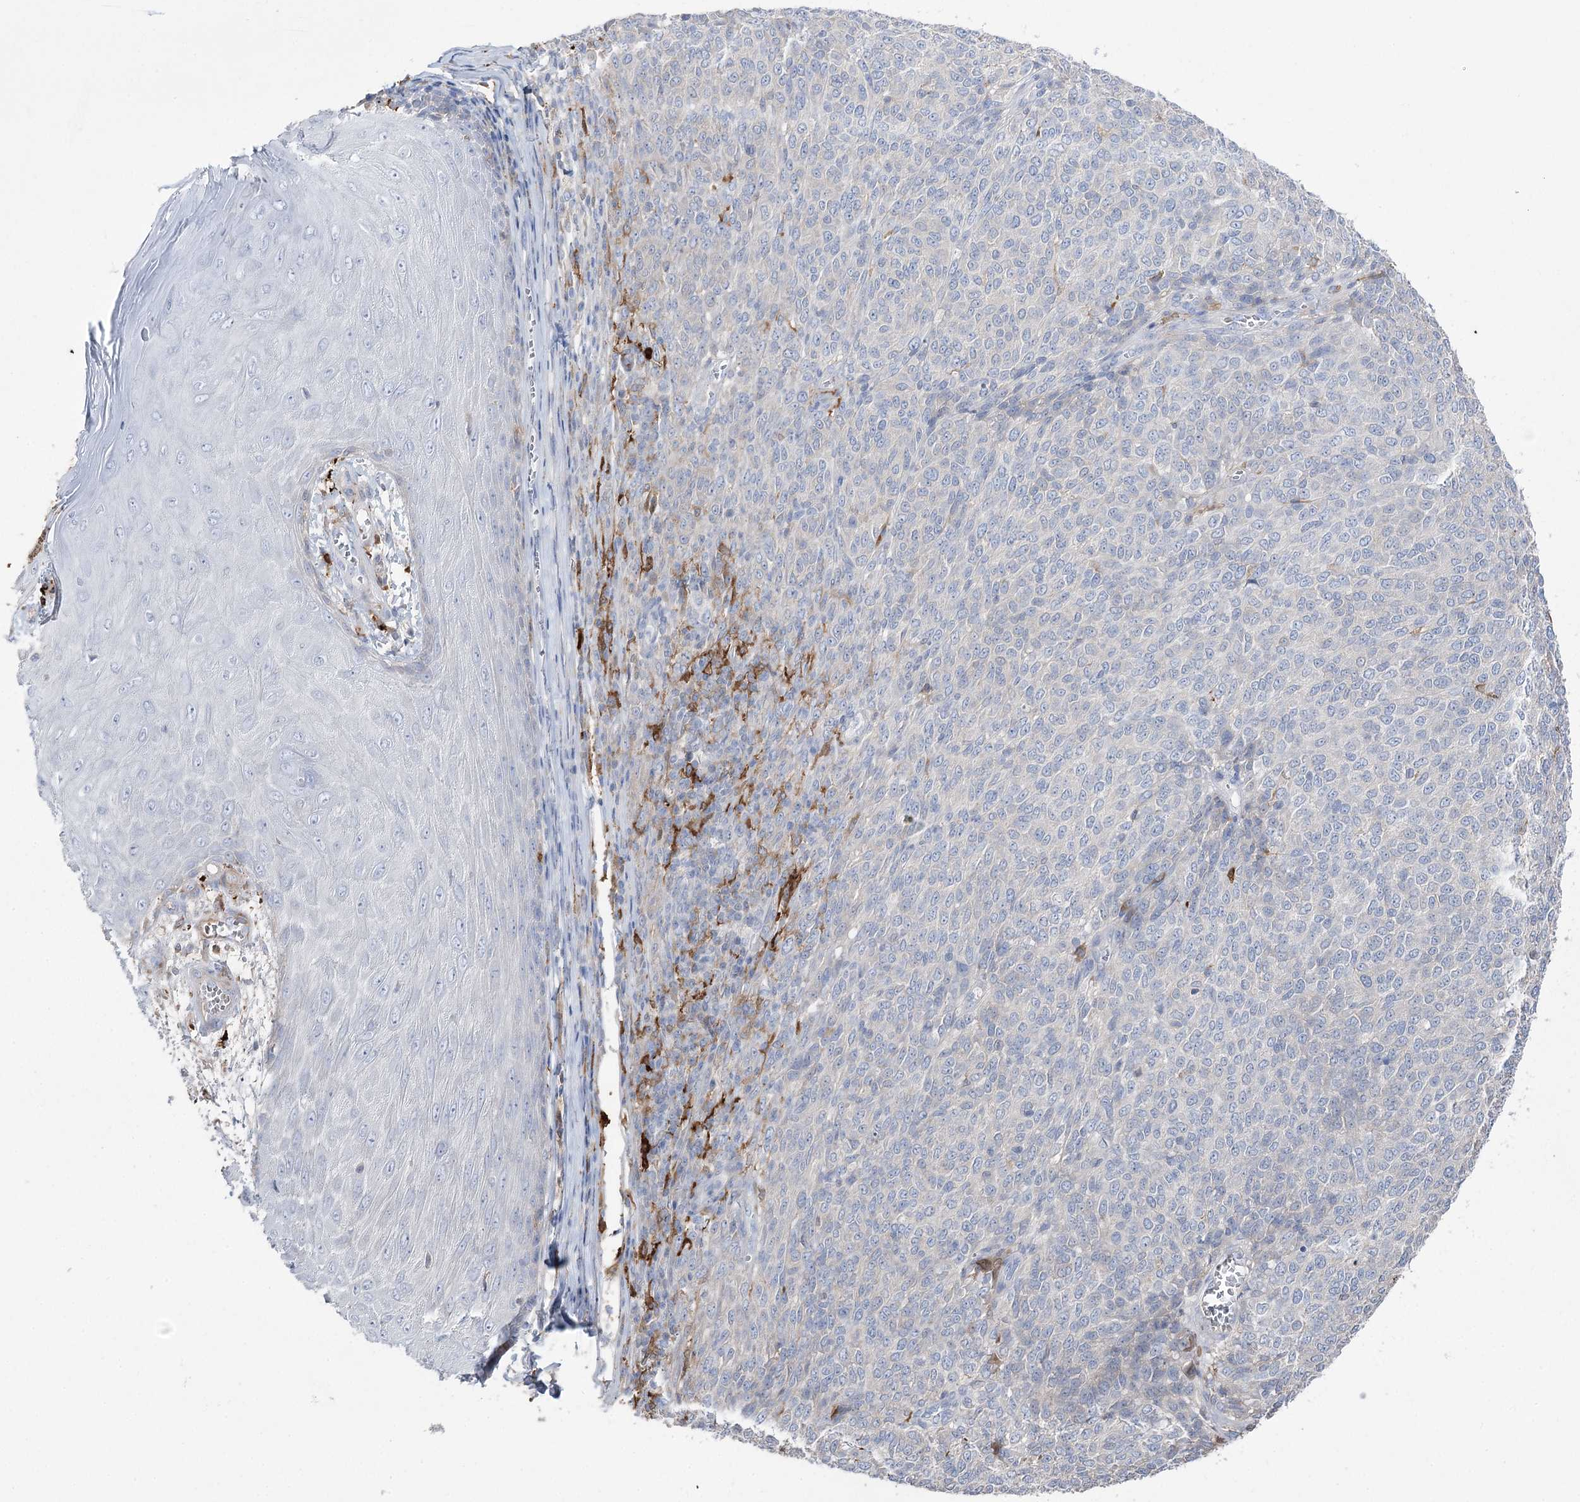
{"staining": {"intensity": "negative", "quantity": "none", "location": "none"}, "tissue": "melanoma", "cell_type": "Tumor cells", "image_type": "cancer", "snomed": [{"axis": "morphology", "description": "Malignant melanoma, NOS"}, {"axis": "topography", "description": "Skin"}], "caption": "Tumor cells are negative for protein expression in human malignant melanoma. (Brightfield microscopy of DAB immunohistochemistry (IHC) at high magnification).", "gene": "ZNF622", "patient": {"sex": "male", "age": 49}}